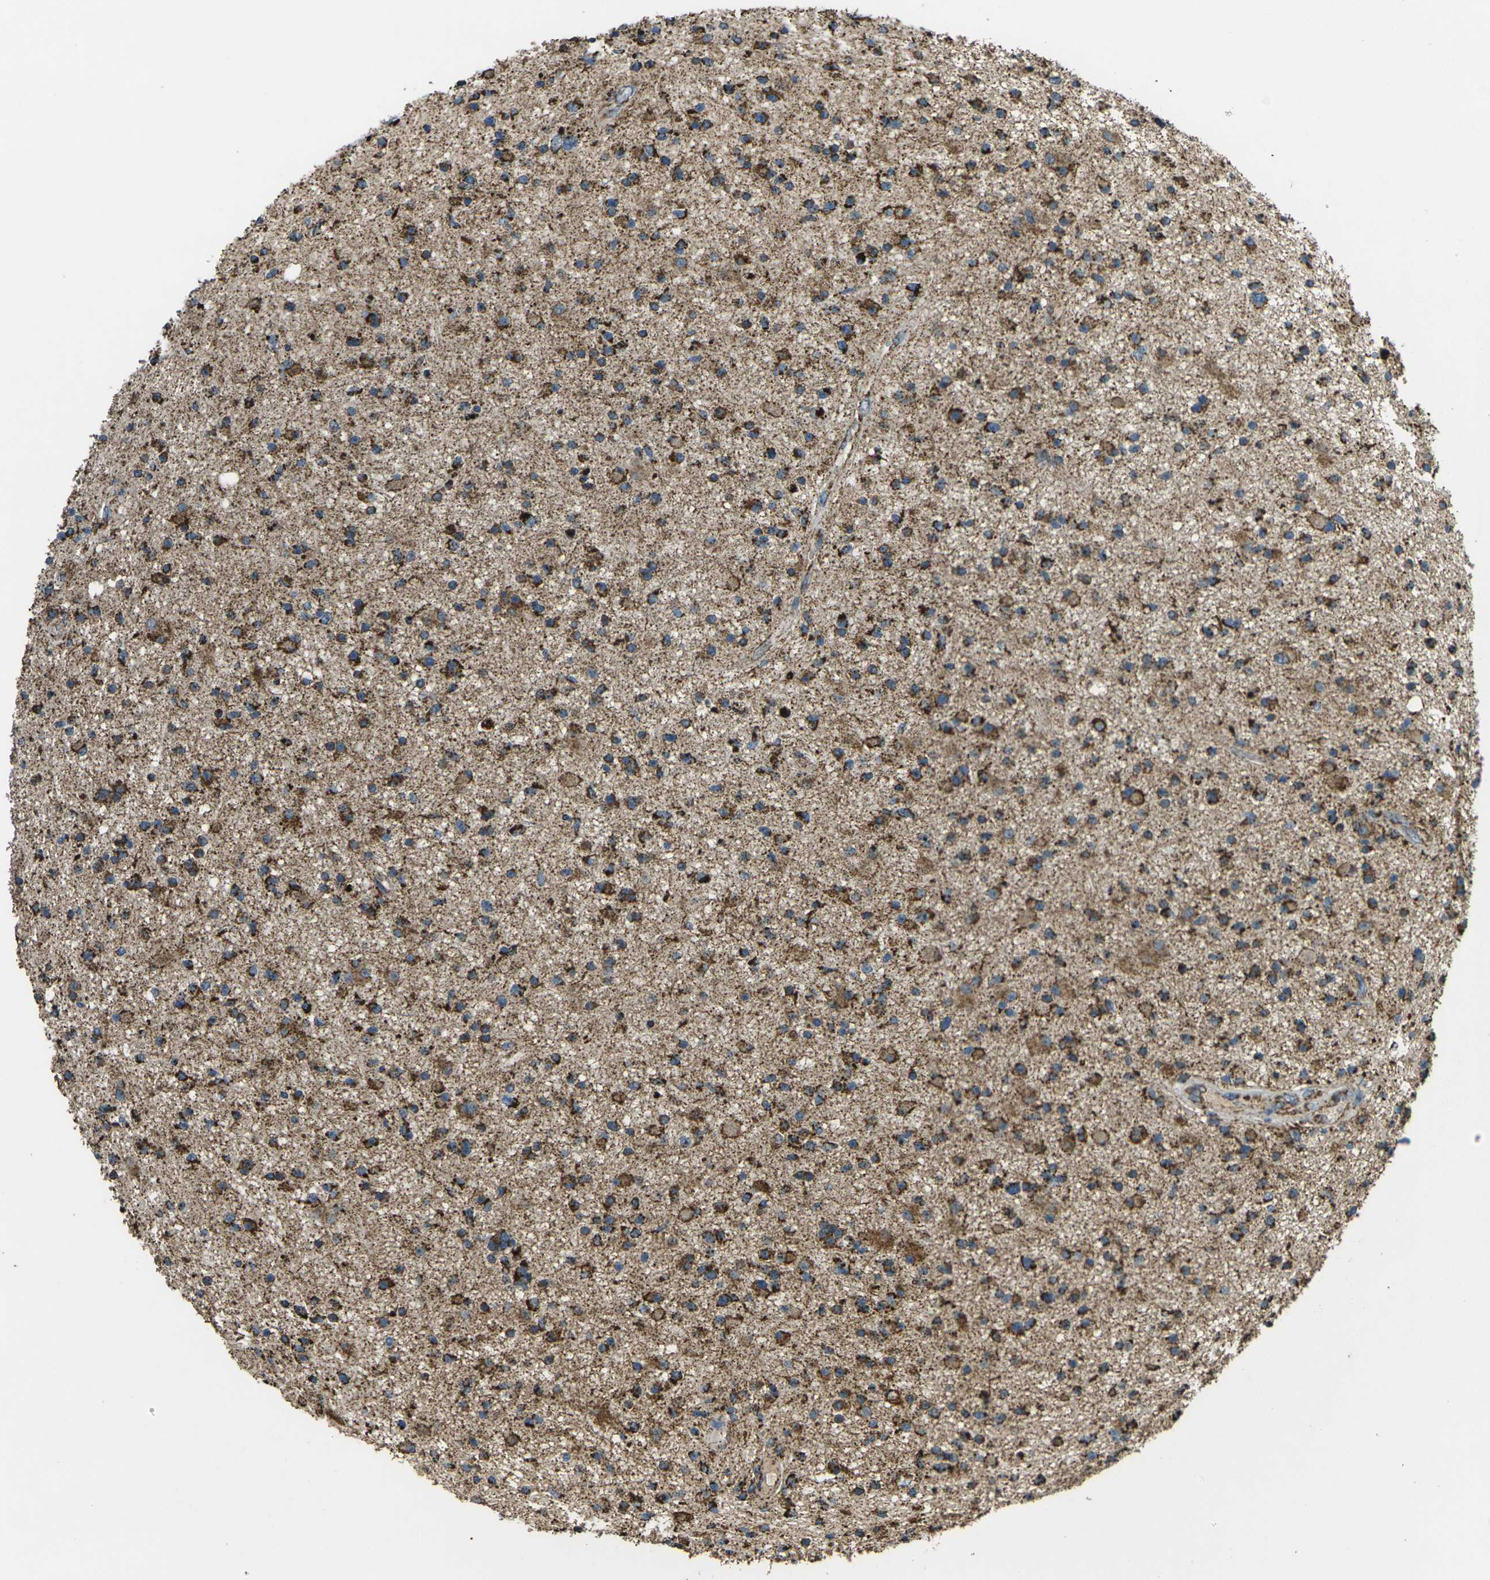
{"staining": {"intensity": "strong", "quantity": "25%-75%", "location": "cytoplasmic/membranous"}, "tissue": "glioma", "cell_type": "Tumor cells", "image_type": "cancer", "snomed": [{"axis": "morphology", "description": "Glioma, malignant, High grade"}, {"axis": "topography", "description": "Brain"}], "caption": "DAB immunohistochemical staining of malignant glioma (high-grade) exhibits strong cytoplasmic/membranous protein staining in about 25%-75% of tumor cells. (Stains: DAB in brown, nuclei in blue, Microscopy: brightfield microscopy at high magnification).", "gene": "KLHL5", "patient": {"sex": "male", "age": 33}}